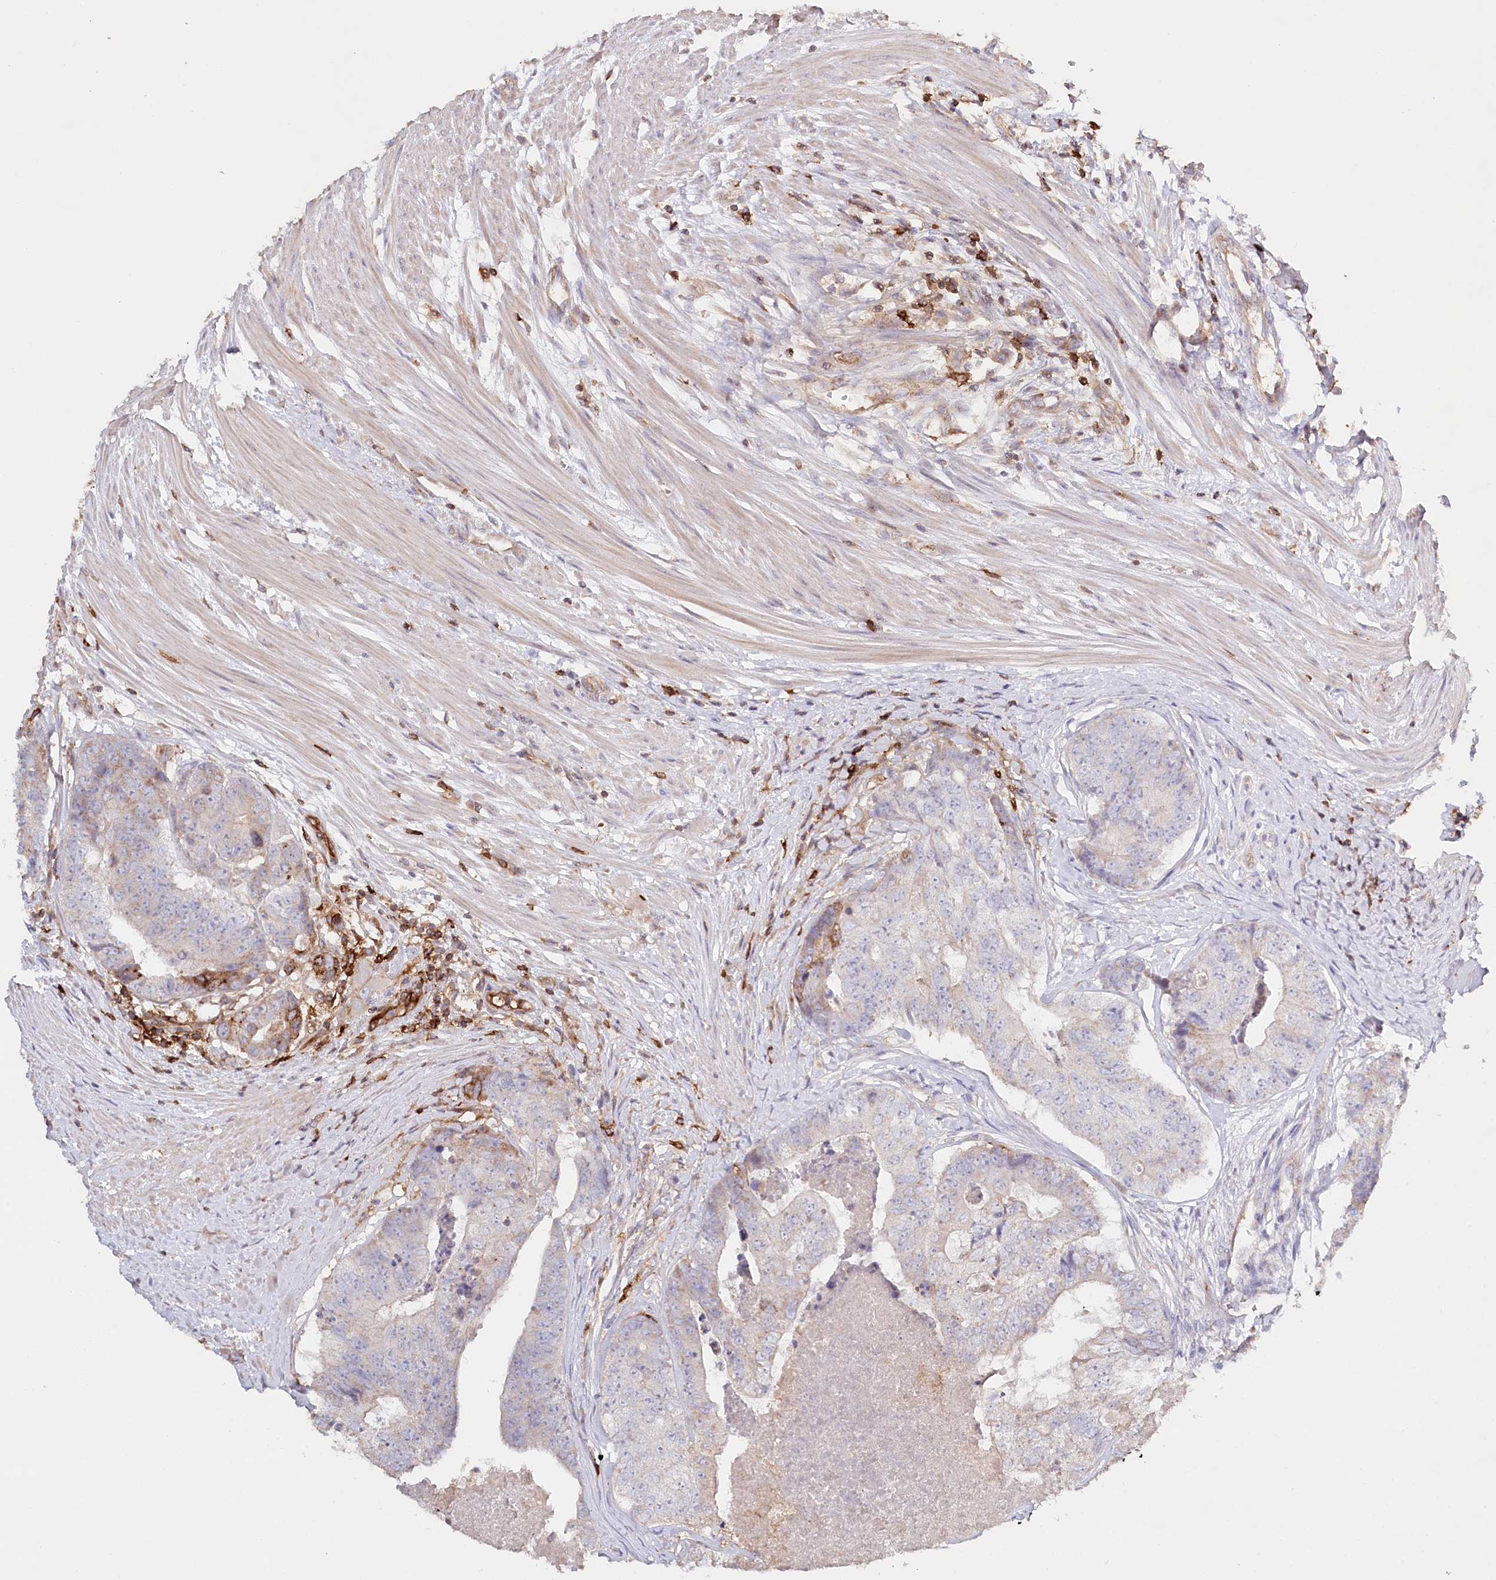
{"staining": {"intensity": "moderate", "quantity": "<25%", "location": "cytoplasmic/membranous"}, "tissue": "colorectal cancer", "cell_type": "Tumor cells", "image_type": "cancer", "snomed": [{"axis": "morphology", "description": "Adenocarcinoma, NOS"}, {"axis": "topography", "description": "Colon"}], "caption": "Protein expression analysis of human colorectal cancer (adenocarcinoma) reveals moderate cytoplasmic/membranous positivity in about <25% of tumor cells.", "gene": "RBP5", "patient": {"sex": "female", "age": 67}}